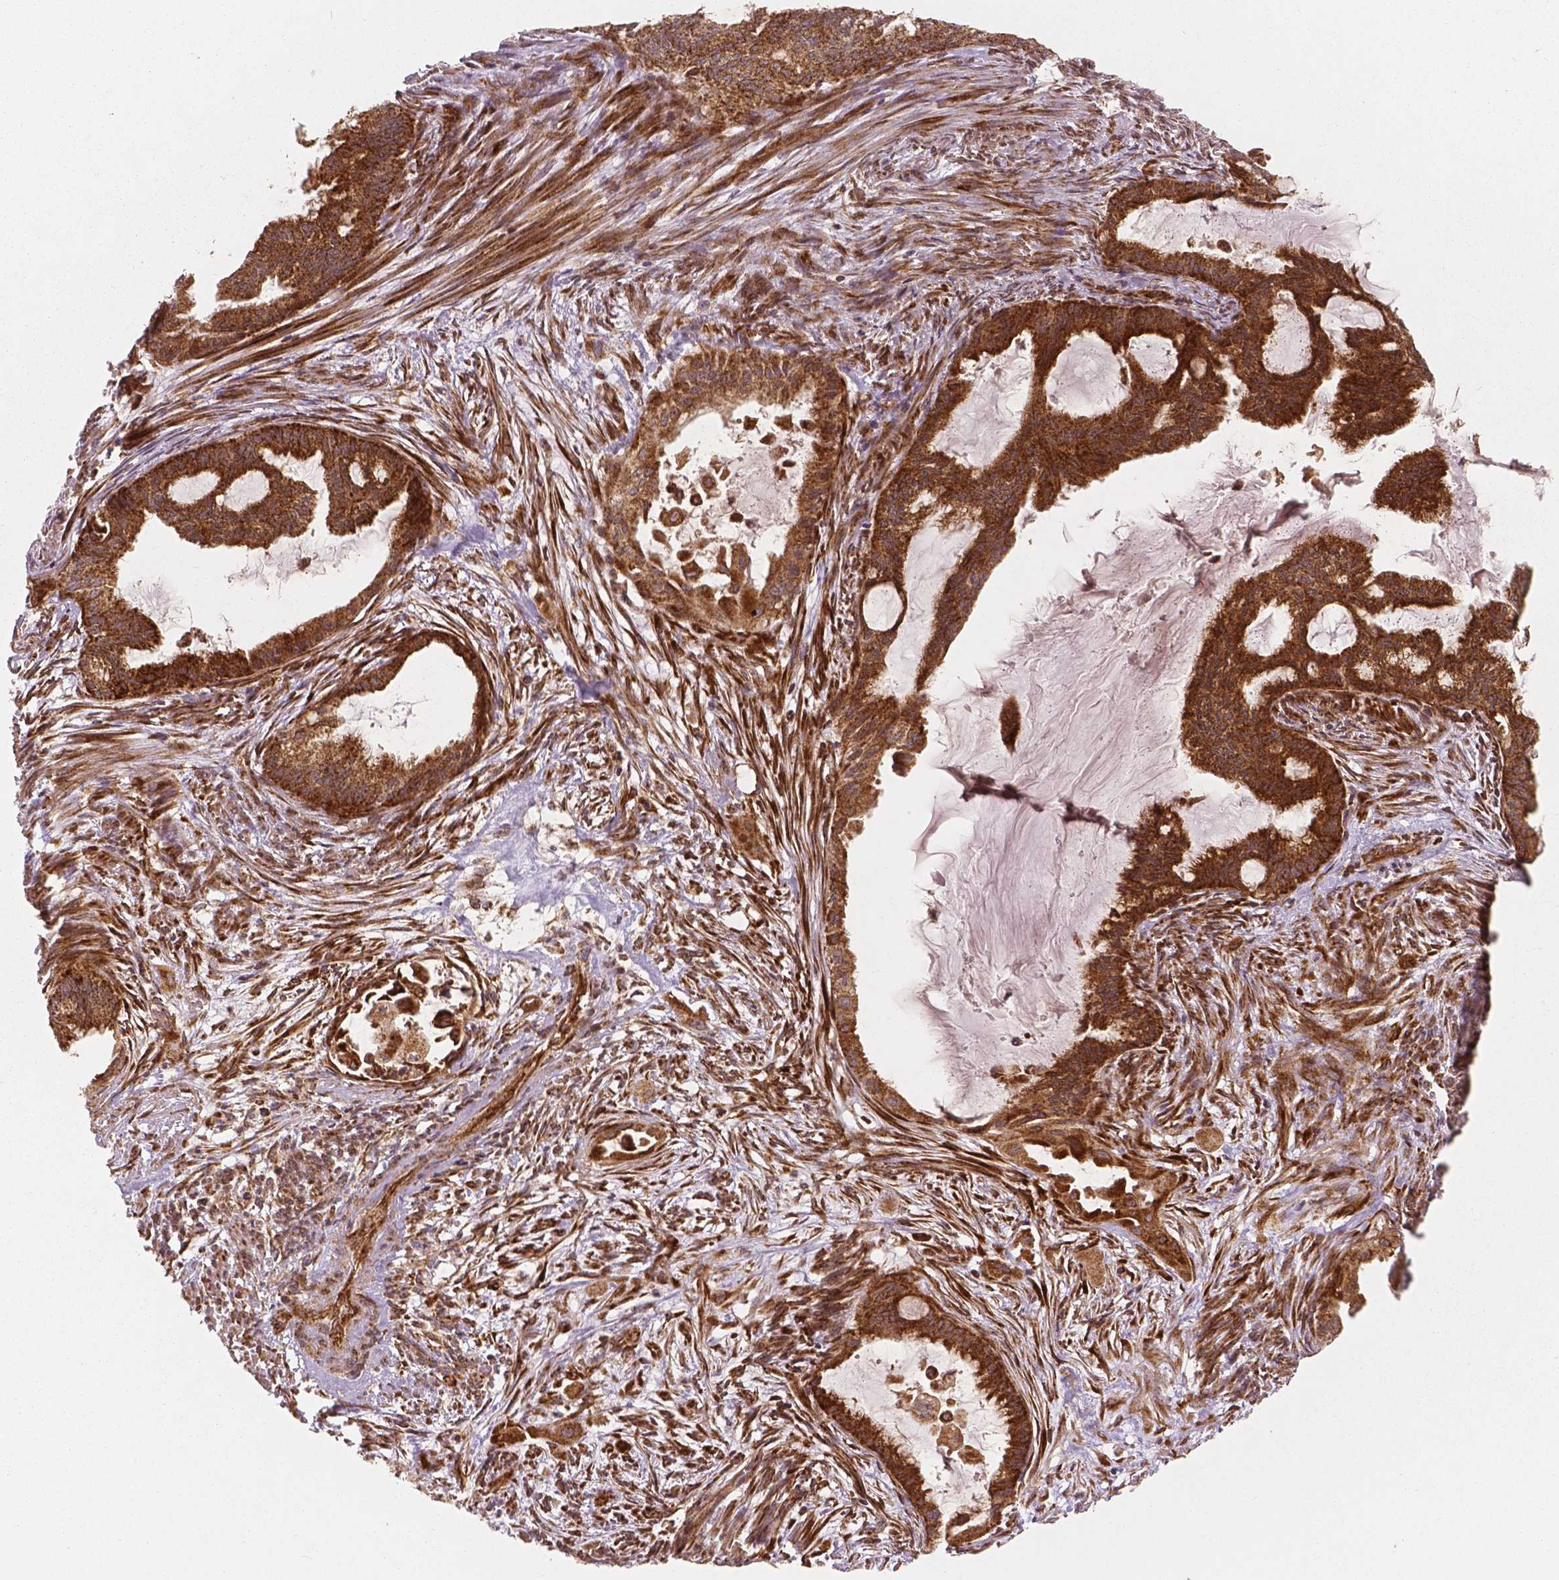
{"staining": {"intensity": "strong", "quantity": ">75%", "location": "cytoplasmic/membranous"}, "tissue": "endometrial cancer", "cell_type": "Tumor cells", "image_type": "cancer", "snomed": [{"axis": "morphology", "description": "Adenocarcinoma, NOS"}, {"axis": "topography", "description": "Endometrium"}], "caption": "Human endometrial cancer stained for a protein (brown) demonstrates strong cytoplasmic/membranous positive expression in about >75% of tumor cells.", "gene": "PGAM5", "patient": {"sex": "female", "age": 86}}